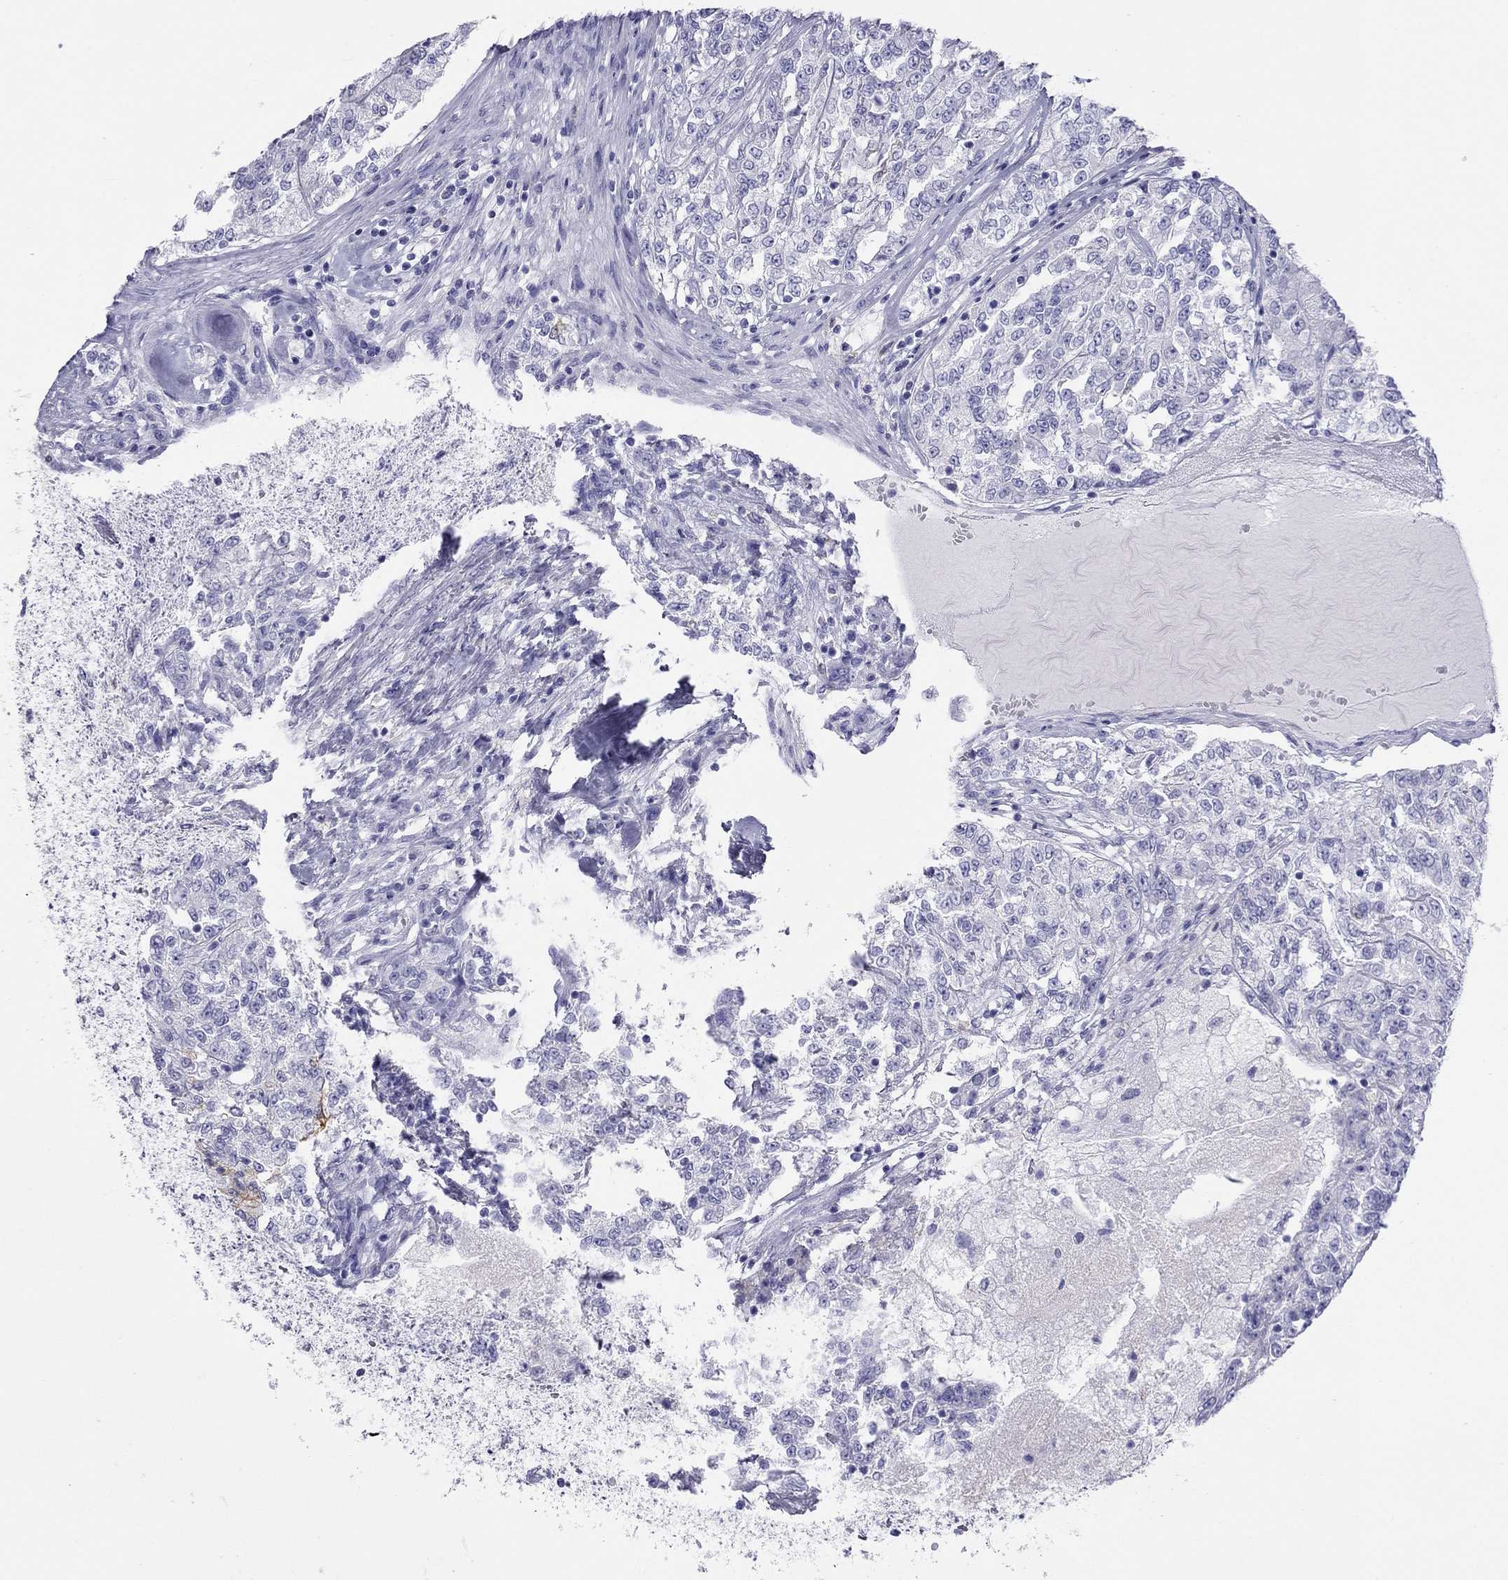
{"staining": {"intensity": "negative", "quantity": "none", "location": "none"}, "tissue": "renal cancer", "cell_type": "Tumor cells", "image_type": "cancer", "snomed": [{"axis": "morphology", "description": "Adenocarcinoma, NOS"}, {"axis": "topography", "description": "Kidney"}], "caption": "Immunohistochemistry (IHC) micrograph of neoplastic tissue: renal cancer stained with DAB (3,3'-diaminobenzidine) exhibits no significant protein staining in tumor cells.", "gene": "HLA-DQB2", "patient": {"sex": "female", "age": 63}}